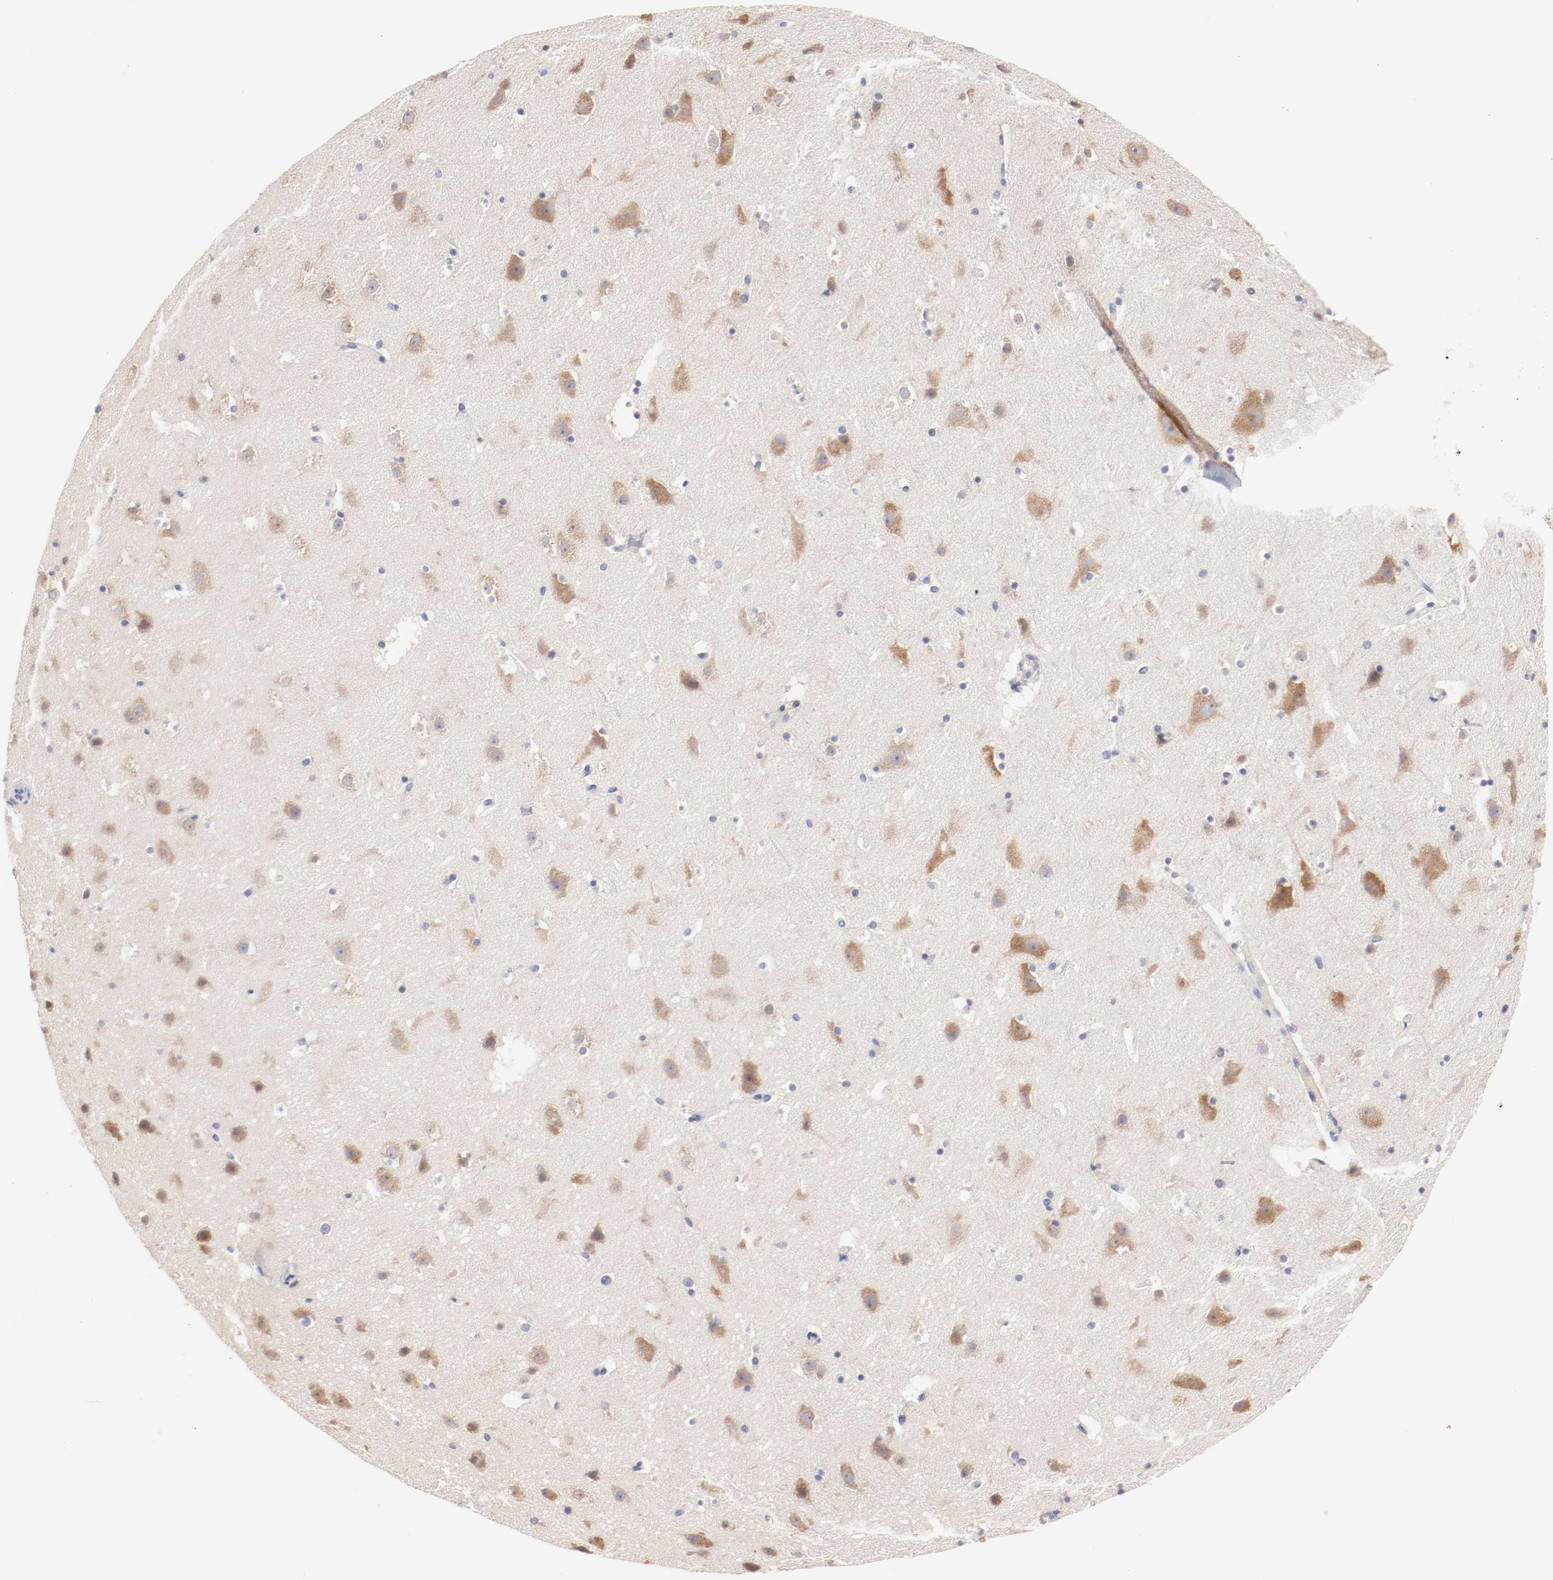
{"staining": {"intensity": "negative", "quantity": "none", "location": "none"}, "tissue": "cerebral cortex", "cell_type": "Endothelial cells", "image_type": "normal", "snomed": [{"axis": "morphology", "description": "Normal tissue, NOS"}, {"axis": "topography", "description": "Cerebral cortex"}], "caption": "Endothelial cells show no significant protein staining in normal cerebral cortex.", "gene": "SETD3", "patient": {"sex": "male", "age": 45}}